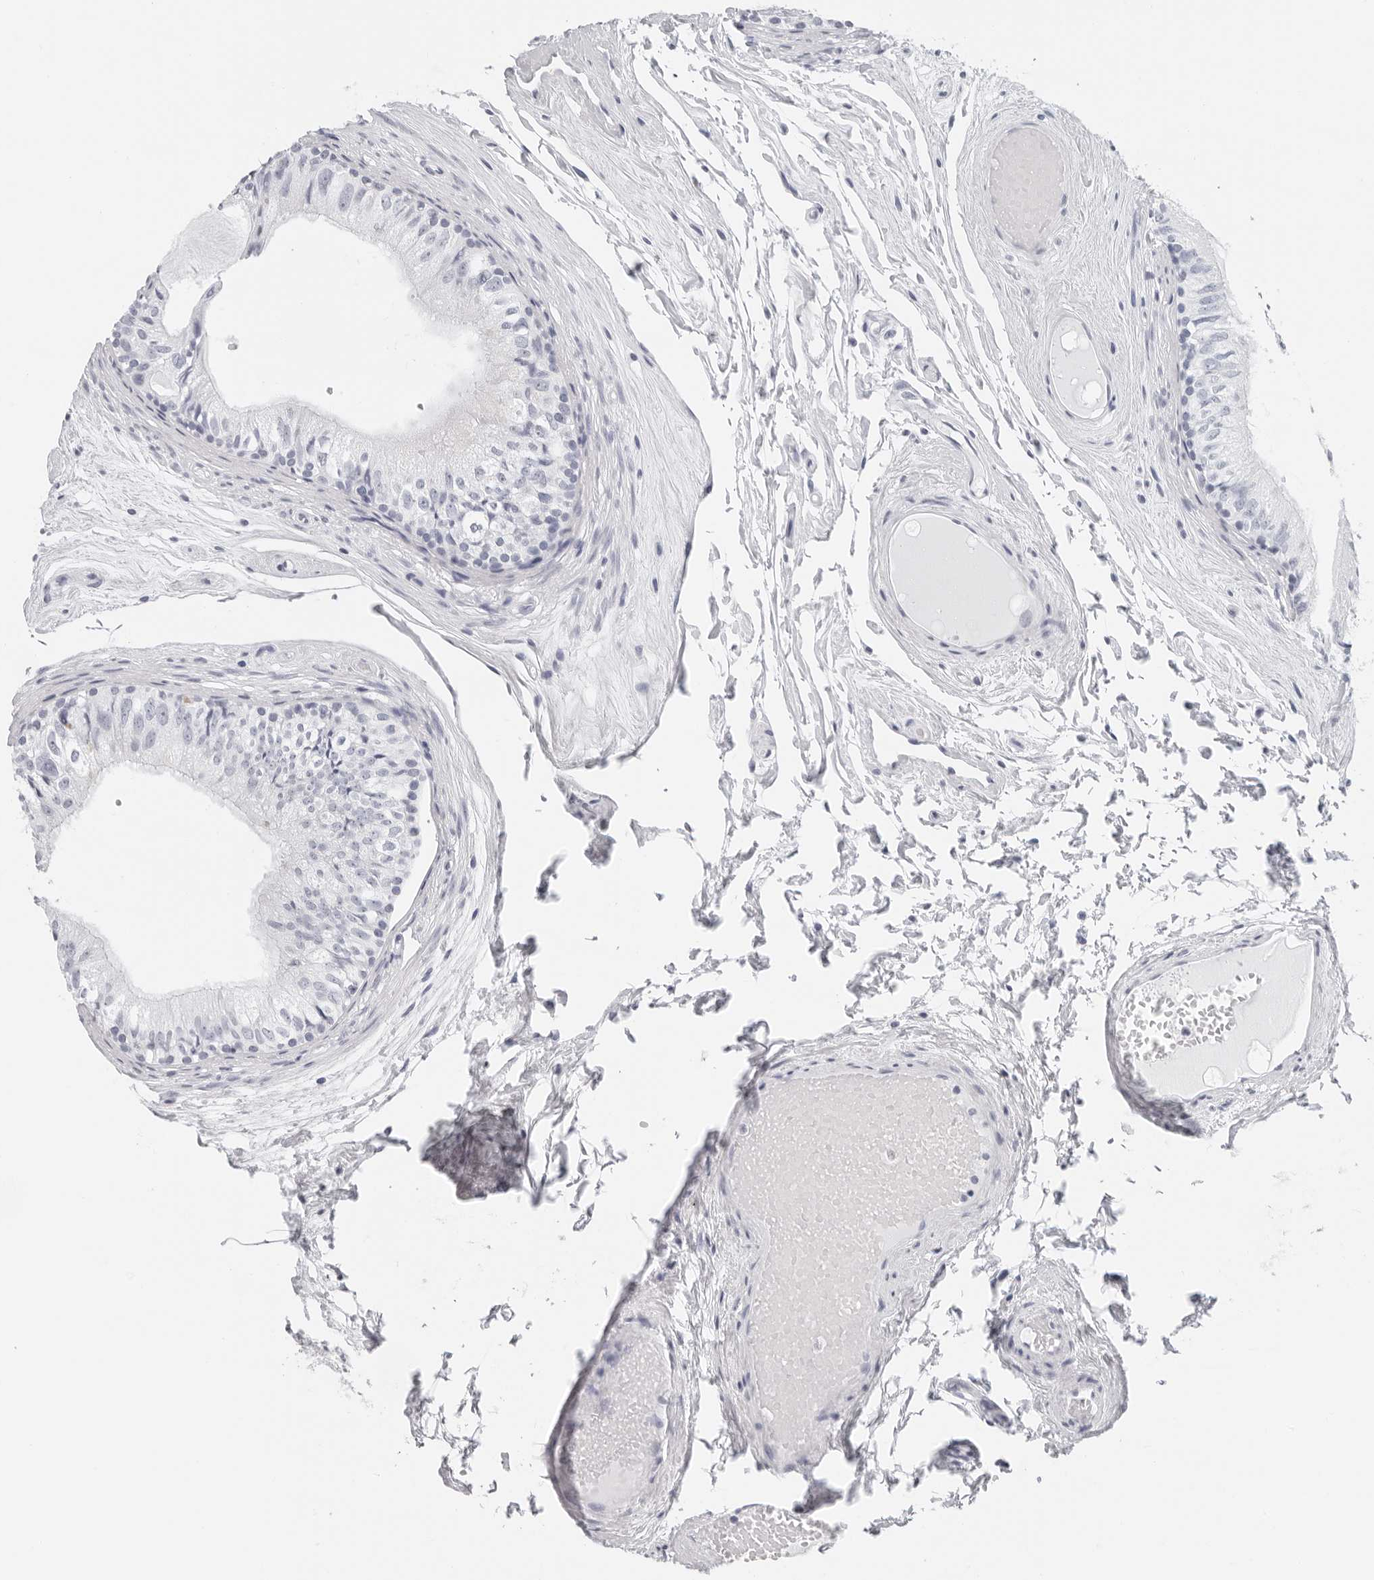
{"staining": {"intensity": "negative", "quantity": "none", "location": "none"}, "tissue": "epididymis", "cell_type": "Glandular cells", "image_type": "normal", "snomed": [{"axis": "morphology", "description": "Normal tissue, NOS"}, {"axis": "topography", "description": "Epididymis"}], "caption": "Immunohistochemistry (IHC) of unremarkable epididymis exhibits no positivity in glandular cells.", "gene": "CST1", "patient": {"sex": "male", "age": 79}}